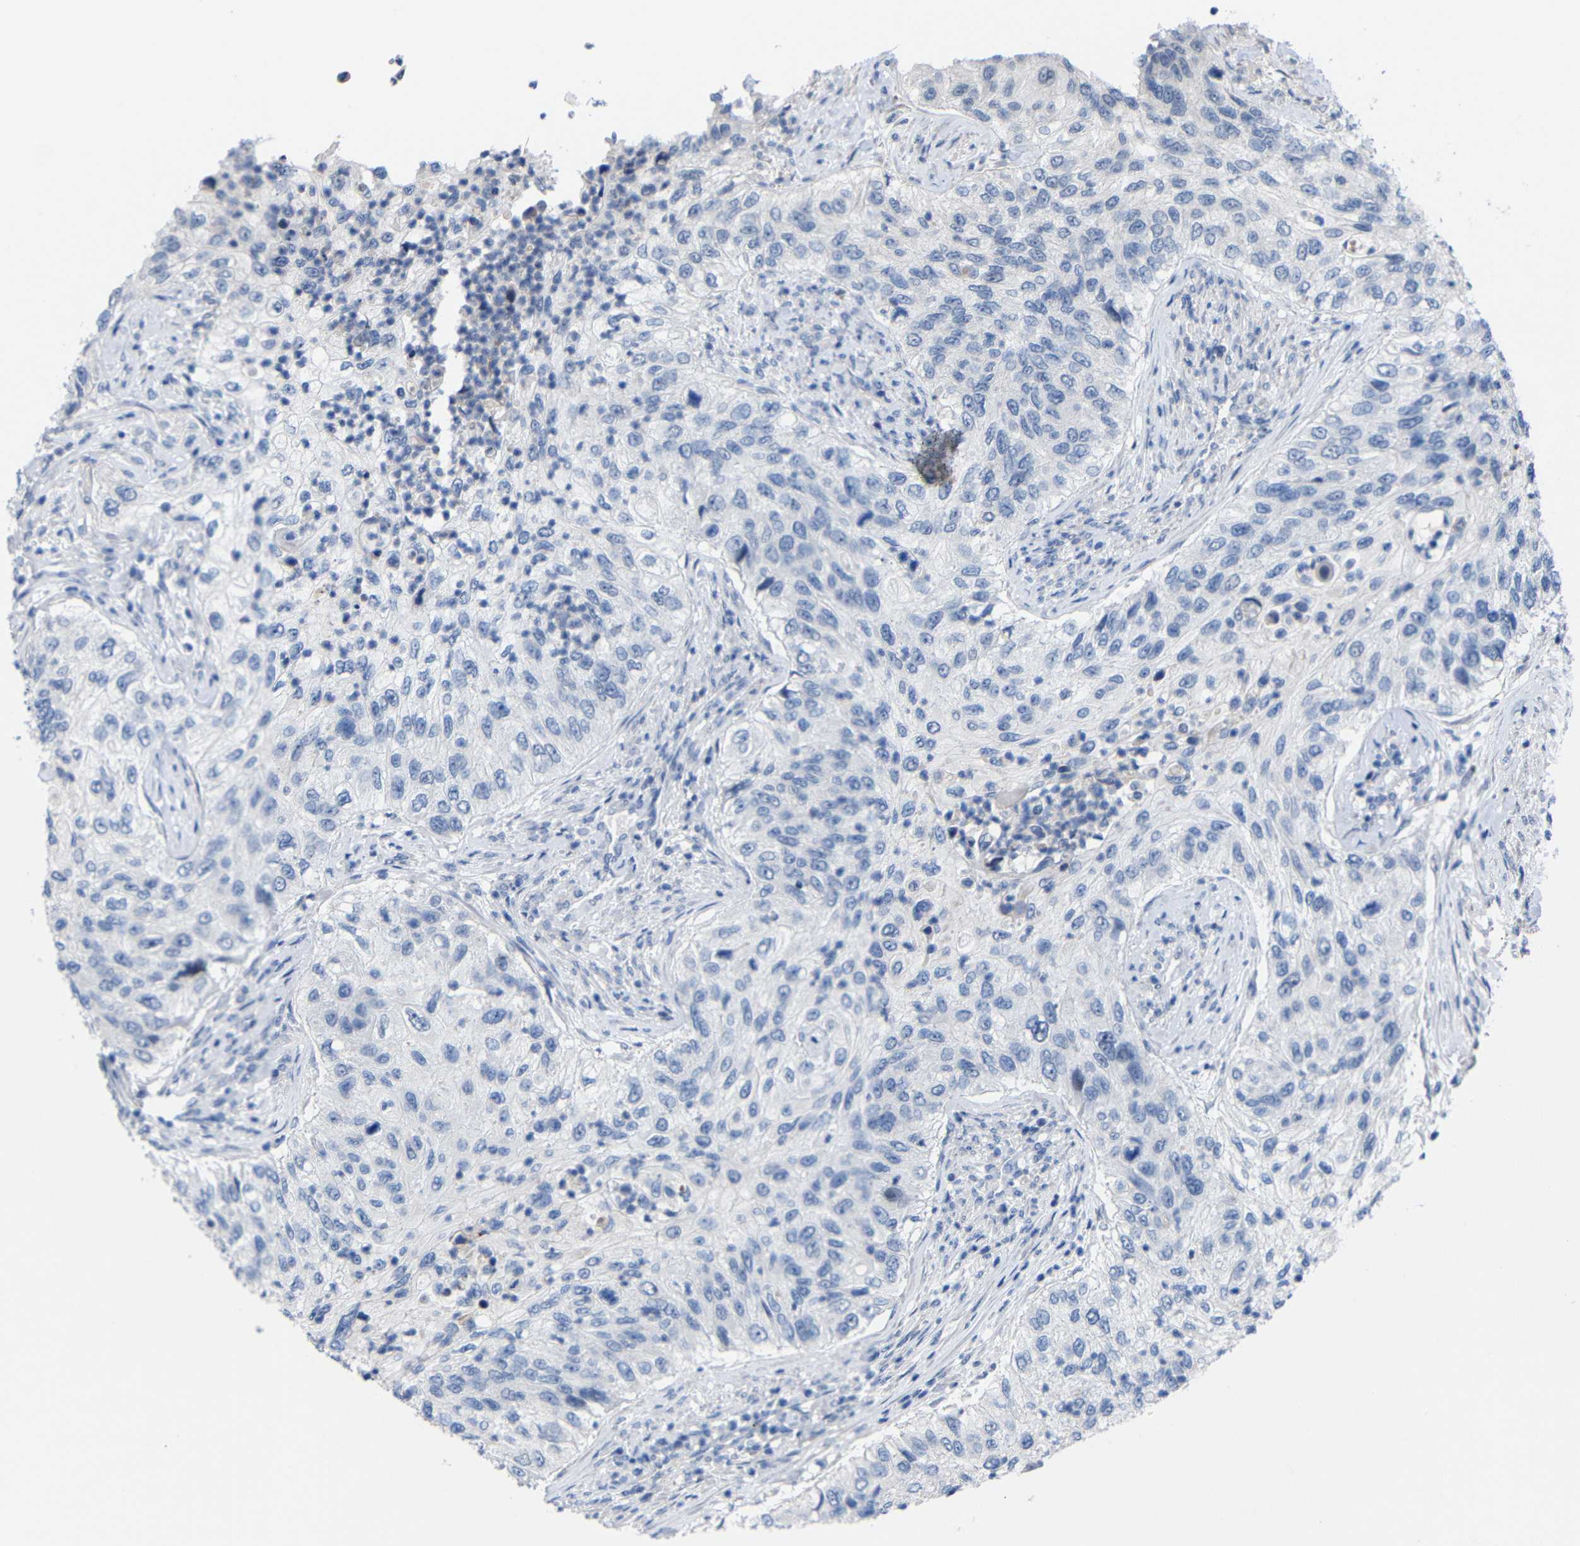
{"staining": {"intensity": "negative", "quantity": "none", "location": "none"}, "tissue": "urothelial cancer", "cell_type": "Tumor cells", "image_type": "cancer", "snomed": [{"axis": "morphology", "description": "Urothelial carcinoma, High grade"}, {"axis": "topography", "description": "Urinary bladder"}], "caption": "Human urothelial cancer stained for a protein using immunohistochemistry shows no positivity in tumor cells.", "gene": "CMTM1", "patient": {"sex": "female", "age": 60}}